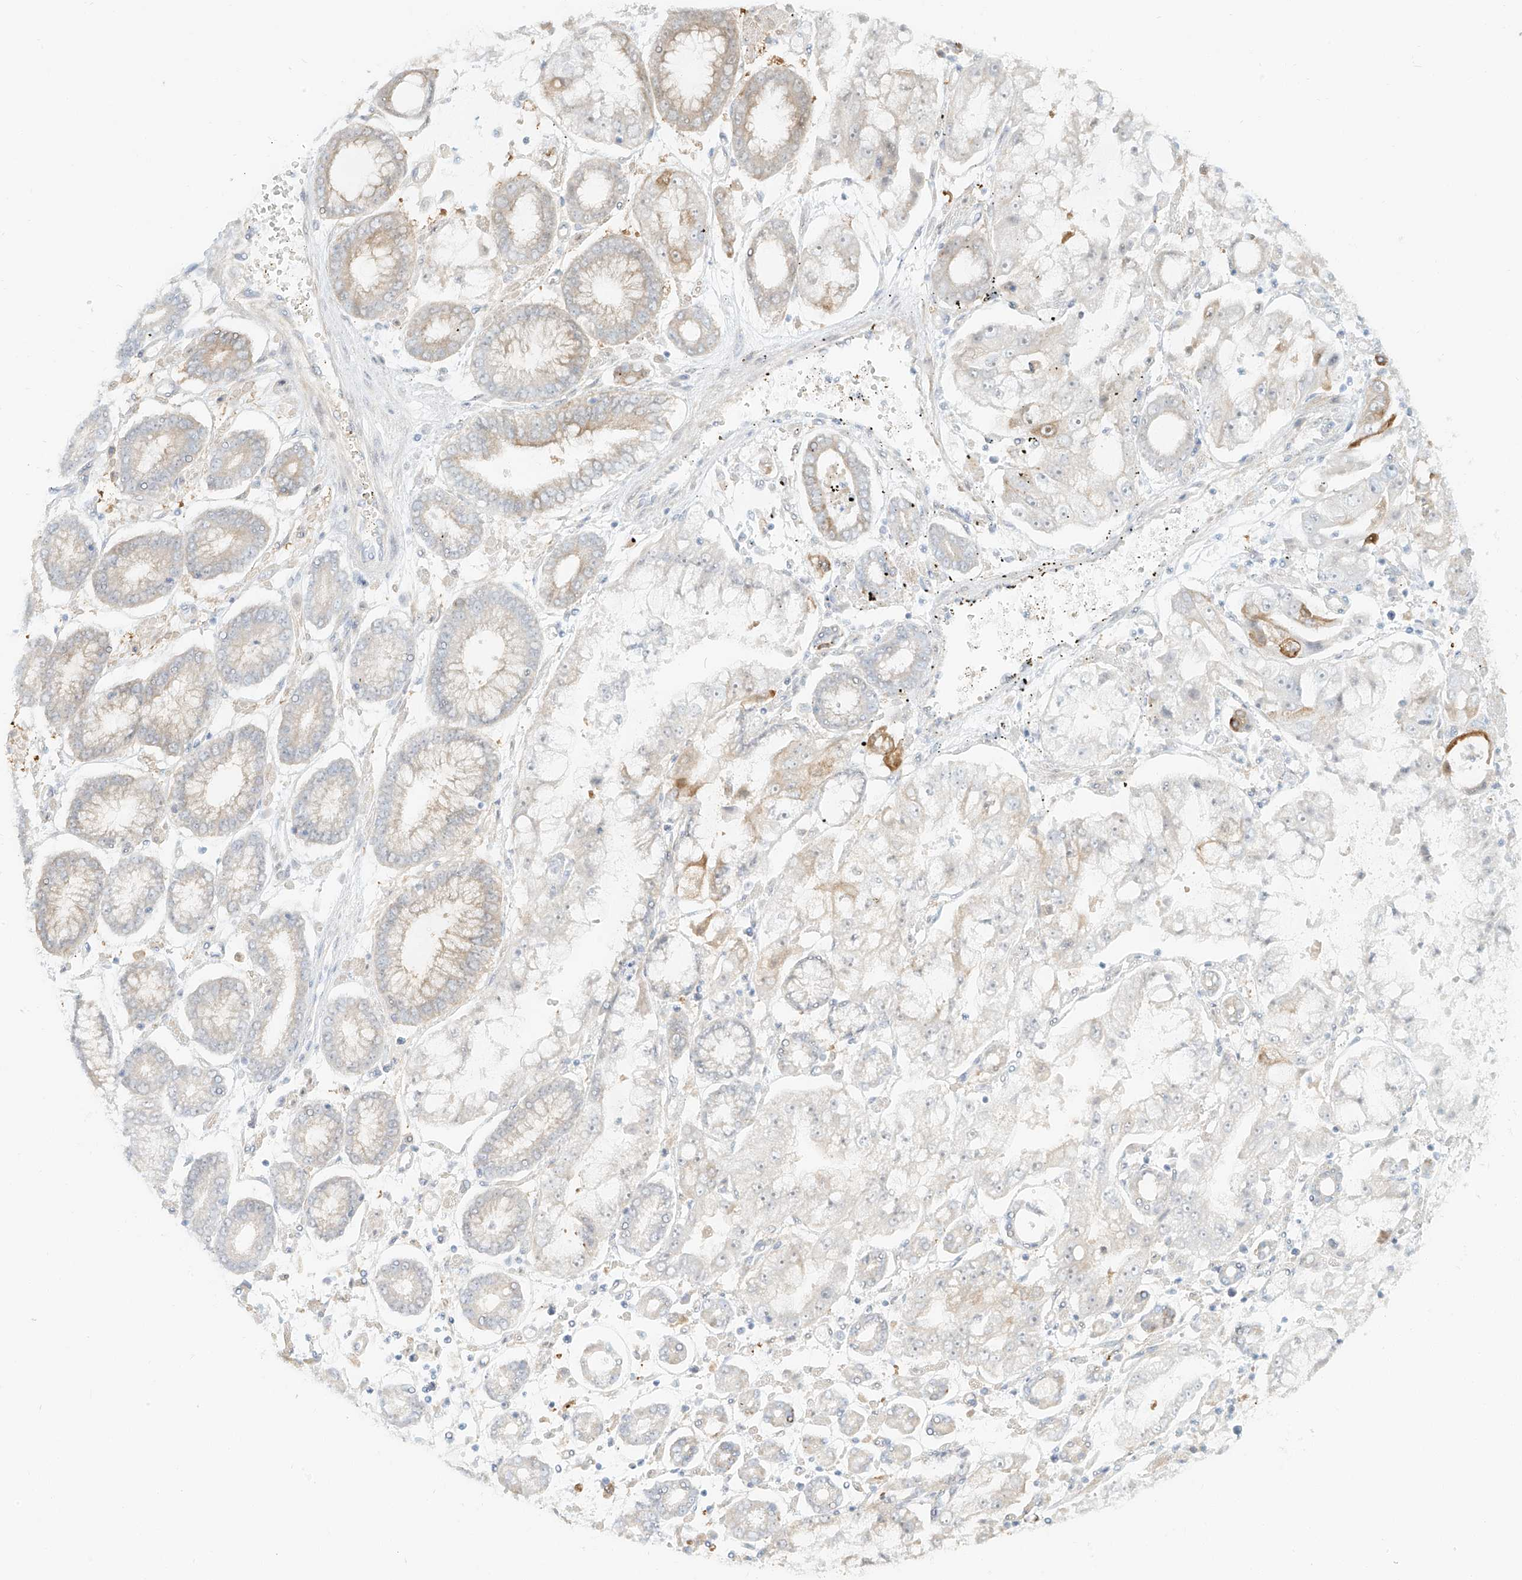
{"staining": {"intensity": "moderate", "quantity": "<25%", "location": "cytoplasmic/membranous"}, "tissue": "stomach cancer", "cell_type": "Tumor cells", "image_type": "cancer", "snomed": [{"axis": "morphology", "description": "Adenocarcinoma, NOS"}, {"axis": "topography", "description": "Stomach"}], "caption": "Stomach cancer tissue reveals moderate cytoplasmic/membranous staining in approximately <25% of tumor cells", "gene": "UPK1B", "patient": {"sex": "male", "age": 76}}